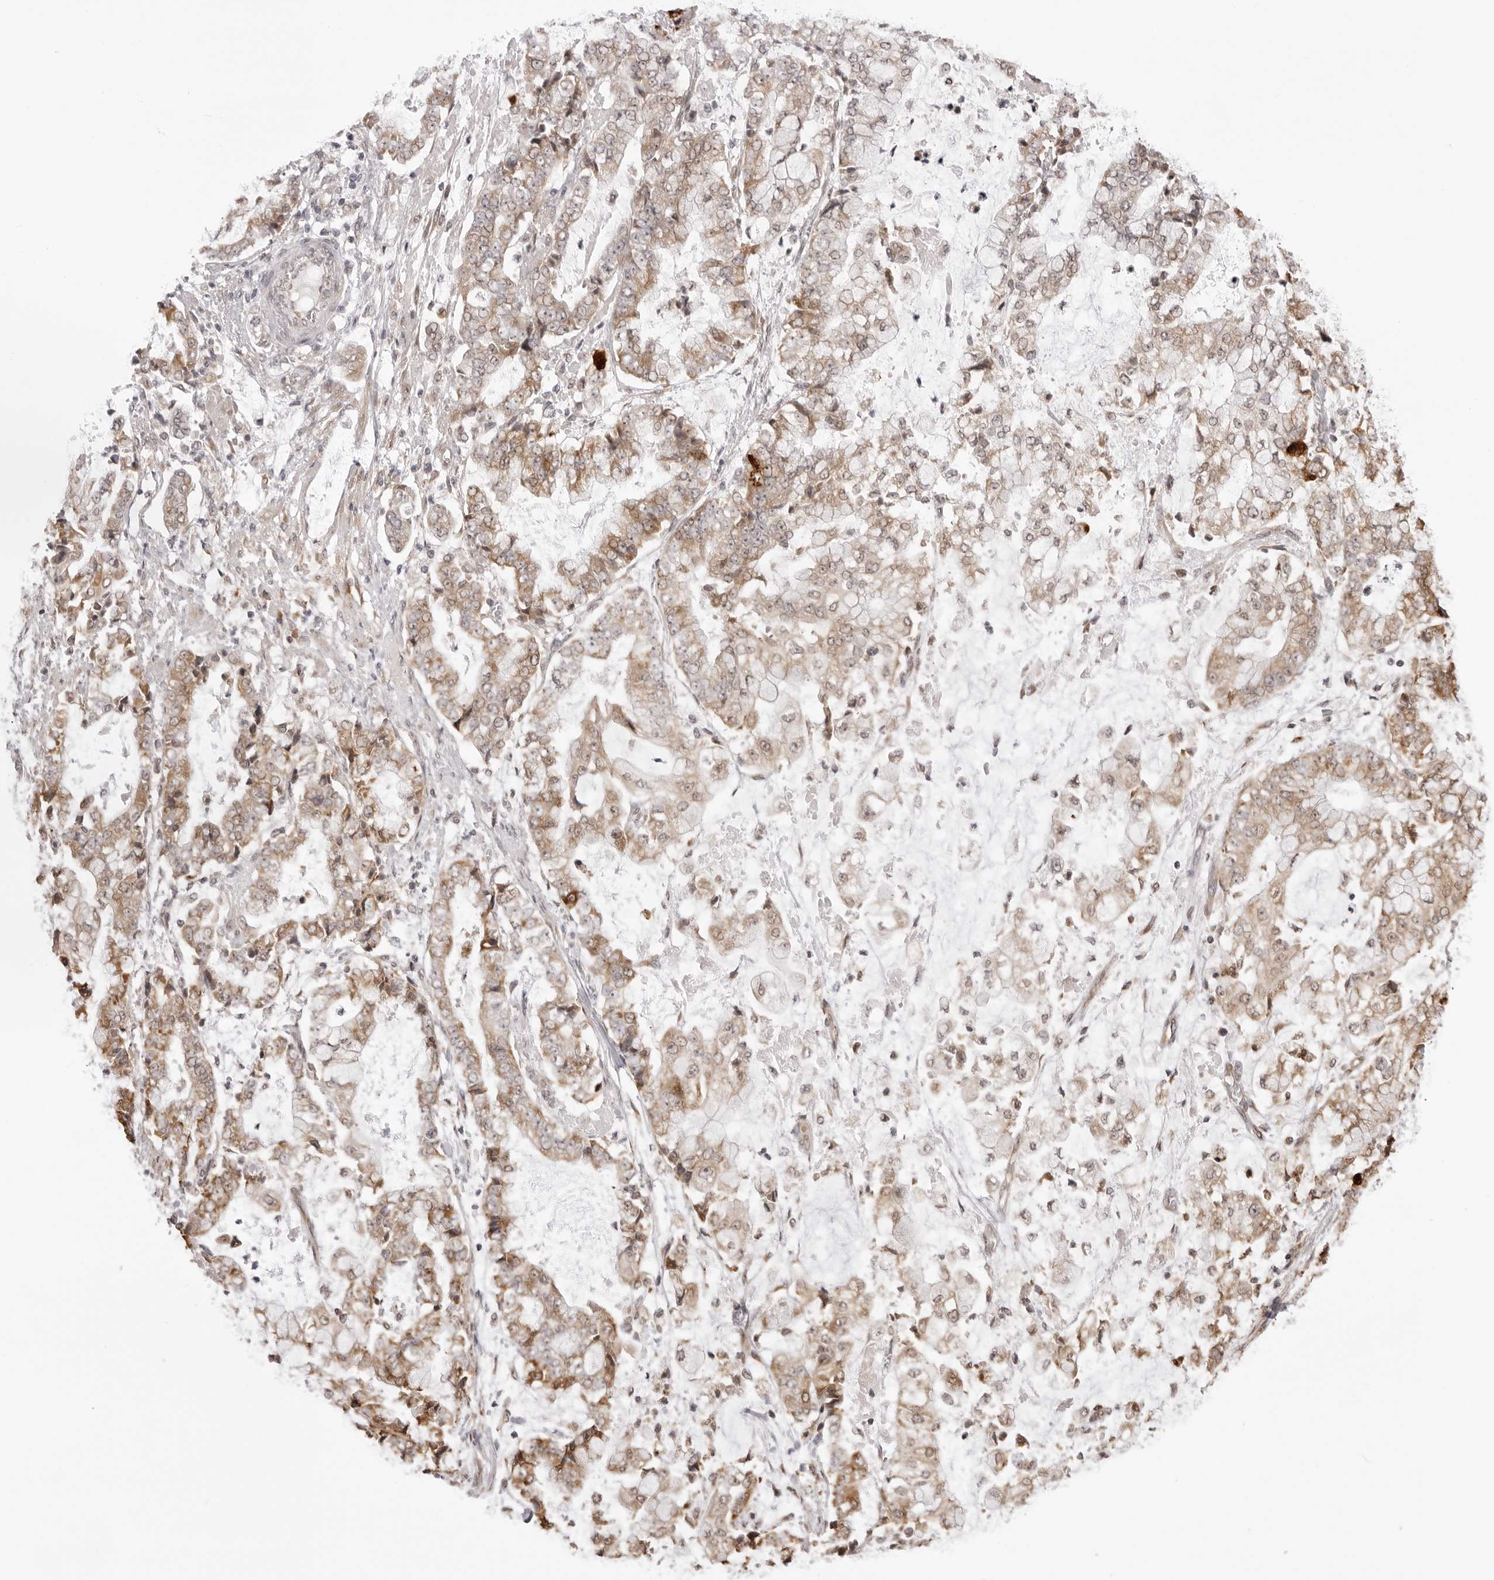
{"staining": {"intensity": "moderate", "quantity": ">75%", "location": "cytoplasmic/membranous"}, "tissue": "stomach cancer", "cell_type": "Tumor cells", "image_type": "cancer", "snomed": [{"axis": "morphology", "description": "Adenocarcinoma, NOS"}, {"axis": "topography", "description": "Stomach"}], "caption": "Stomach cancer (adenocarcinoma) stained with DAB (3,3'-diaminobenzidine) immunohistochemistry demonstrates medium levels of moderate cytoplasmic/membranous positivity in about >75% of tumor cells.", "gene": "ZC3H11A", "patient": {"sex": "male", "age": 76}}